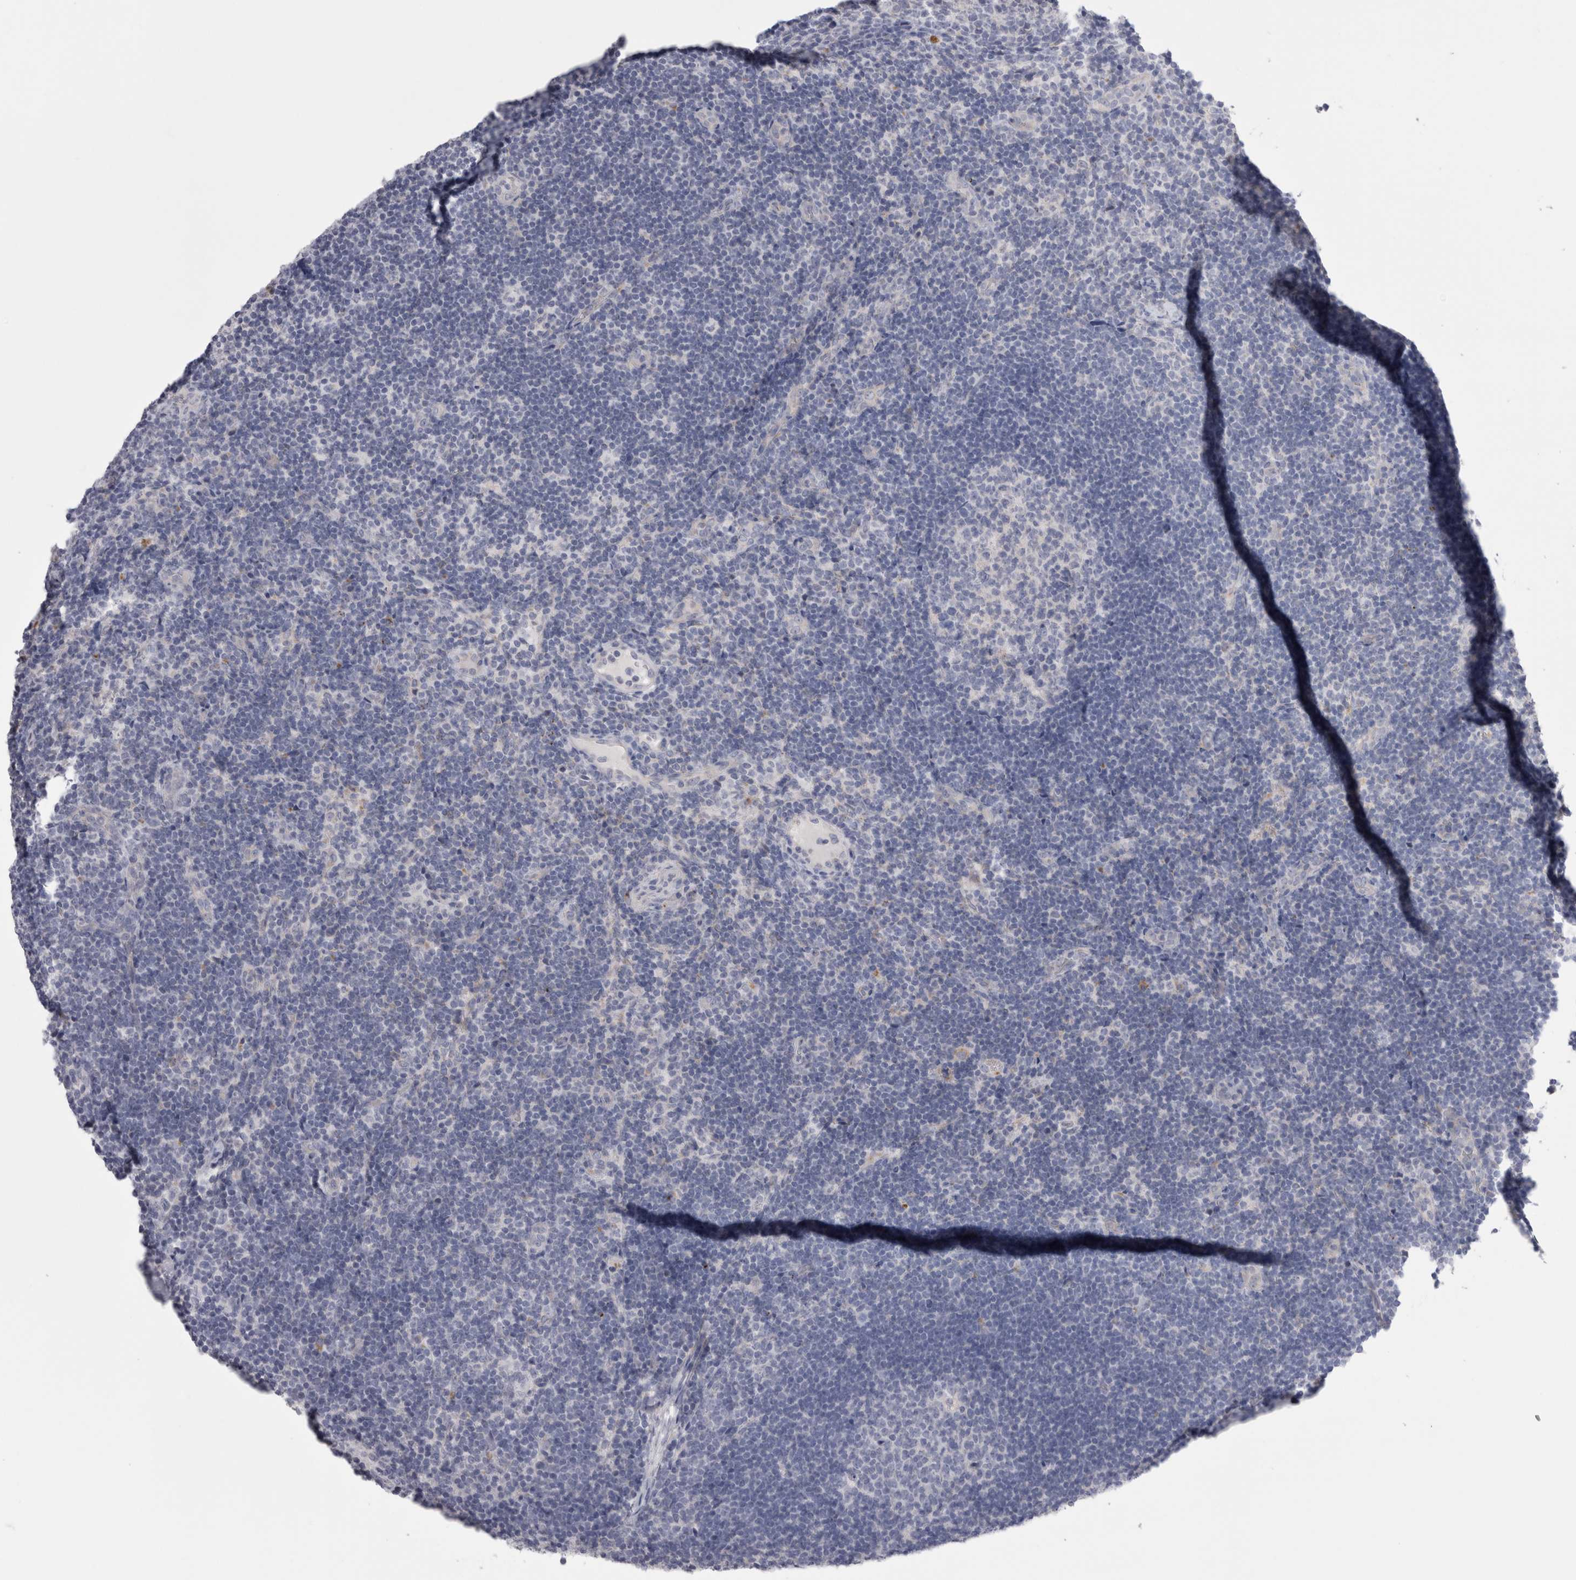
{"staining": {"intensity": "negative", "quantity": "none", "location": "none"}, "tissue": "lymph node", "cell_type": "Germinal center cells", "image_type": "normal", "snomed": [{"axis": "morphology", "description": "Normal tissue, NOS"}, {"axis": "topography", "description": "Lymph node"}], "caption": "Immunohistochemical staining of normal human lymph node reveals no significant positivity in germinal center cells. (DAB (3,3'-diaminobenzidine) immunohistochemistry visualized using brightfield microscopy, high magnification).", "gene": "EPDR1", "patient": {"sex": "female", "age": 22}}